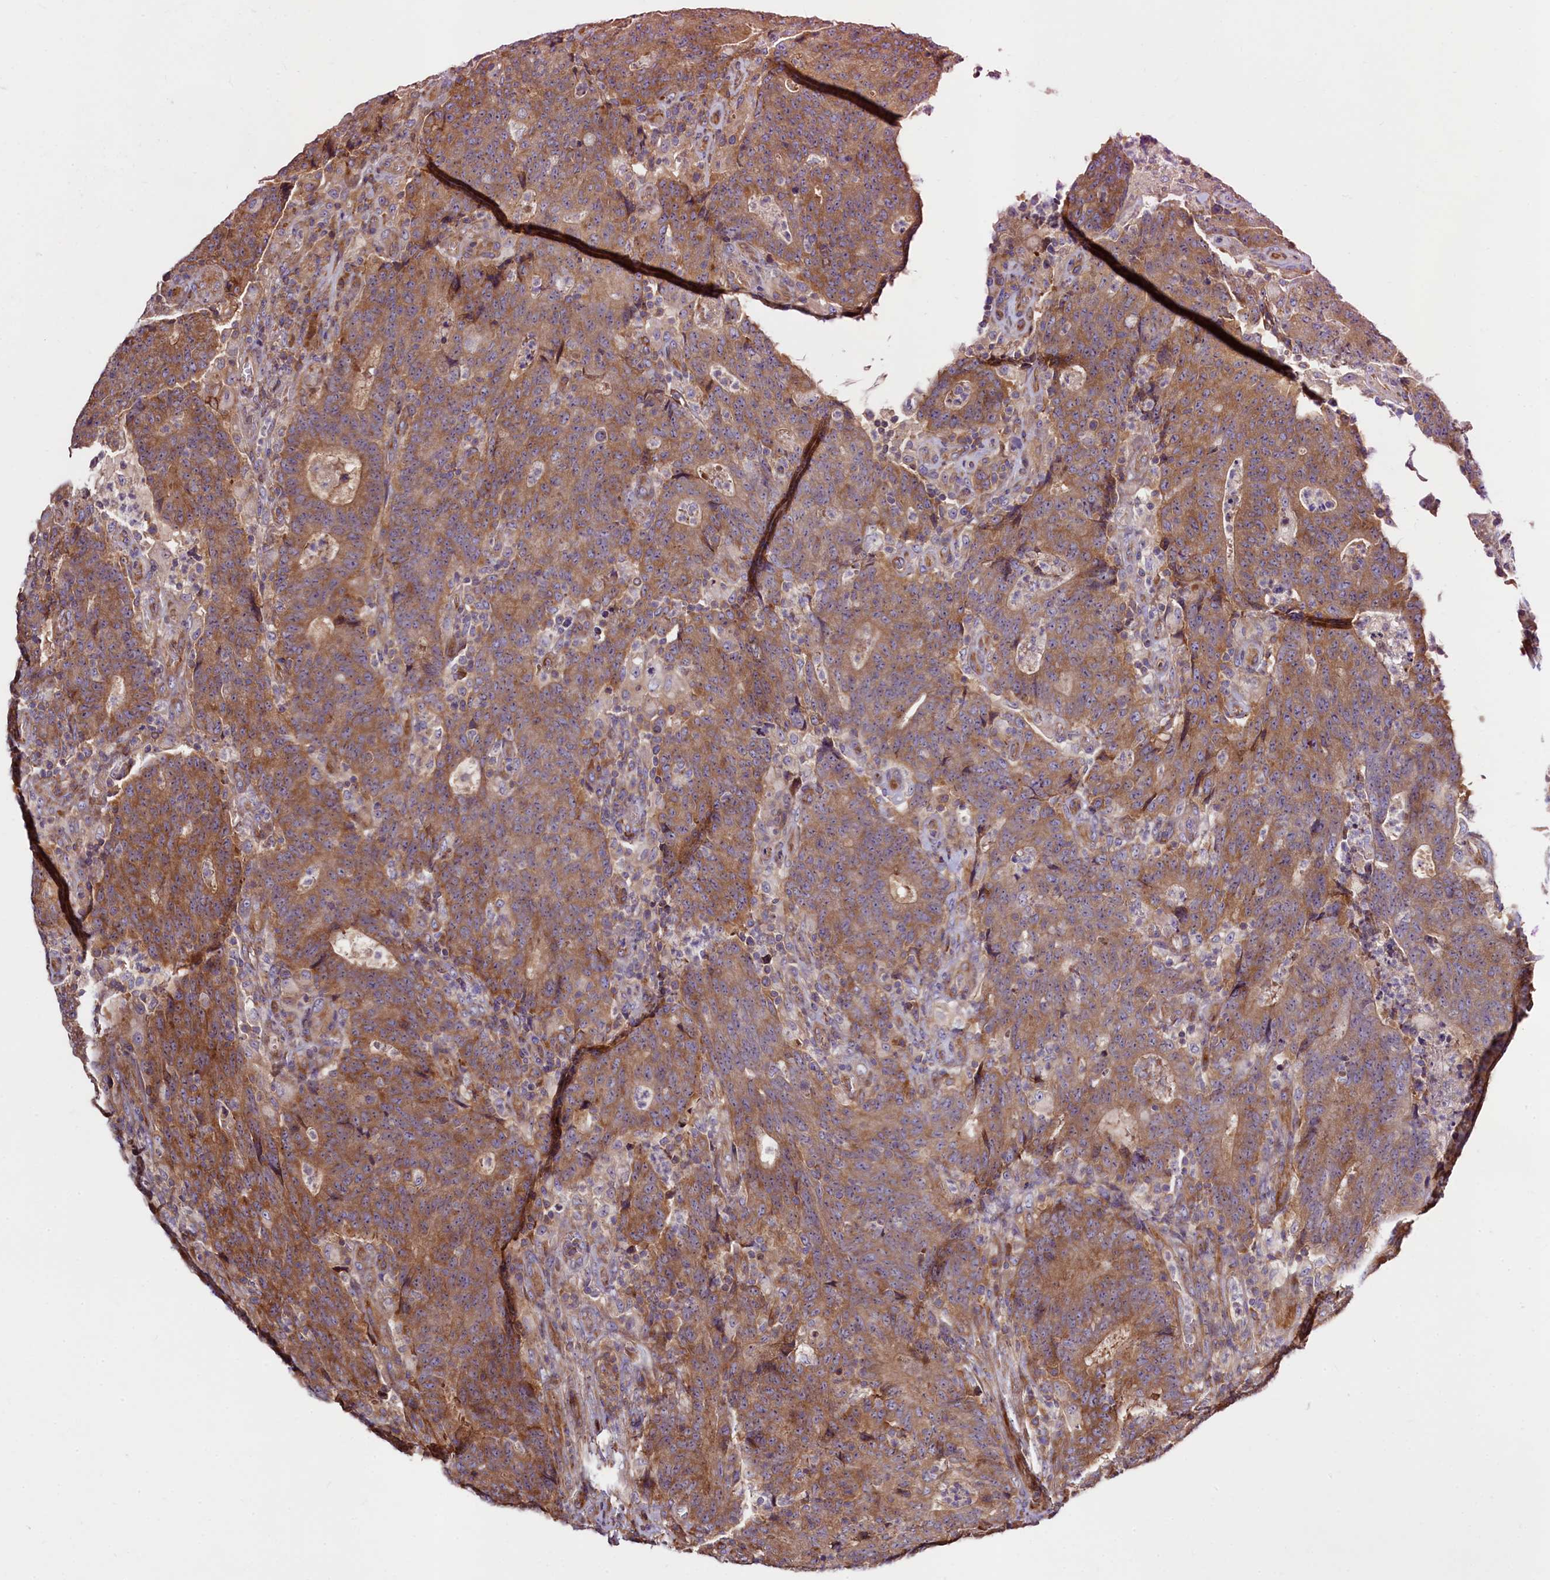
{"staining": {"intensity": "moderate", "quantity": ">75%", "location": "cytoplasmic/membranous"}, "tissue": "colorectal cancer", "cell_type": "Tumor cells", "image_type": "cancer", "snomed": [{"axis": "morphology", "description": "Adenocarcinoma, NOS"}, {"axis": "topography", "description": "Colon"}], "caption": "High-magnification brightfield microscopy of colorectal adenocarcinoma stained with DAB (brown) and counterstained with hematoxylin (blue). tumor cells exhibit moderate cytoplasmic/membranous positivity is present in about>75% of cells. (DAB (3,3'-diaminobenzidine) IHC, brown staining for protein, blue staining for nuclei).", "gene": "KLHDC4", "patient": {"sex": "female", "age": 75}}